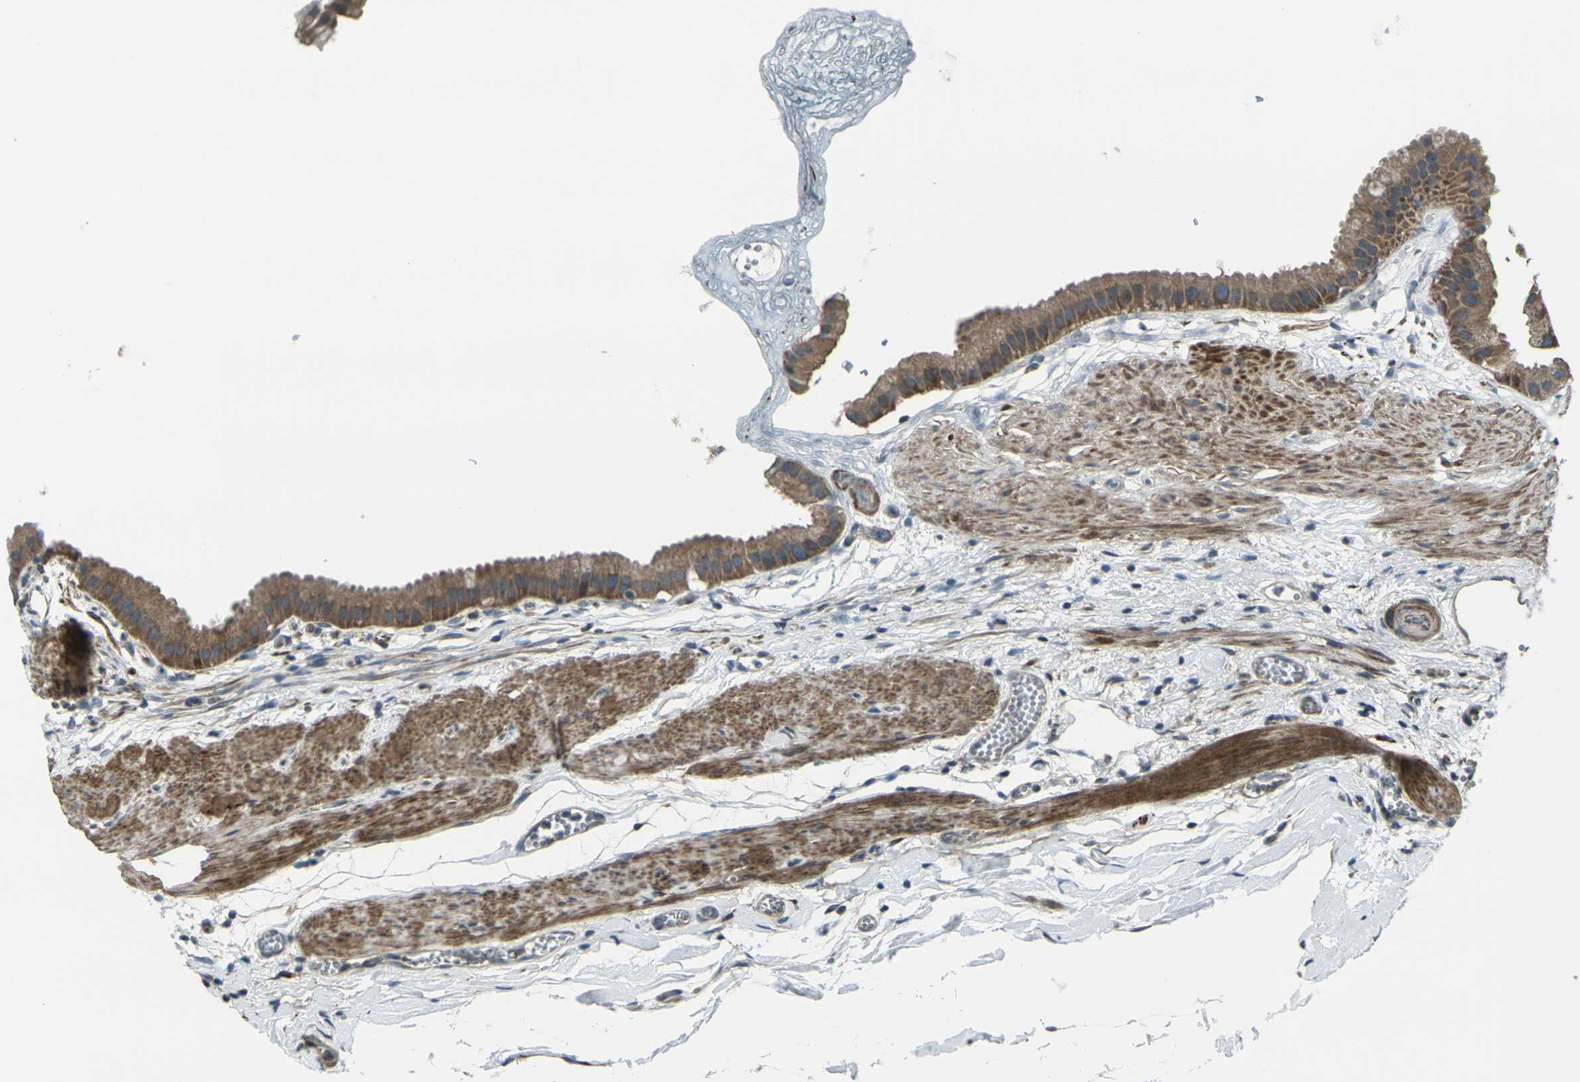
{"staining": {"intensity": "moderate", "quantity": ">75%", "location": "cytoplasmic/membranous"}, "tissue": "gallbladder", "cell_type": "Glandular cells", "image_type": "normal", "snomed": [{"axis": "morphology", "description": "Normal tissue, NOS"}, {"axis": "topography", "description": "Gallbladder"}], "caption": "High-power microscopy captured an IHC photomicrograph of benign gallbladder, revealing moderate cytoplasmic/membranous positivity in approximately >75% of glandular cells. Immunohistochemistry (ihc) stains the protein in brown and the nuclei are stained blue.", "gene": "LSMEM1", "patient": {"sex": "female", "age": 64}}